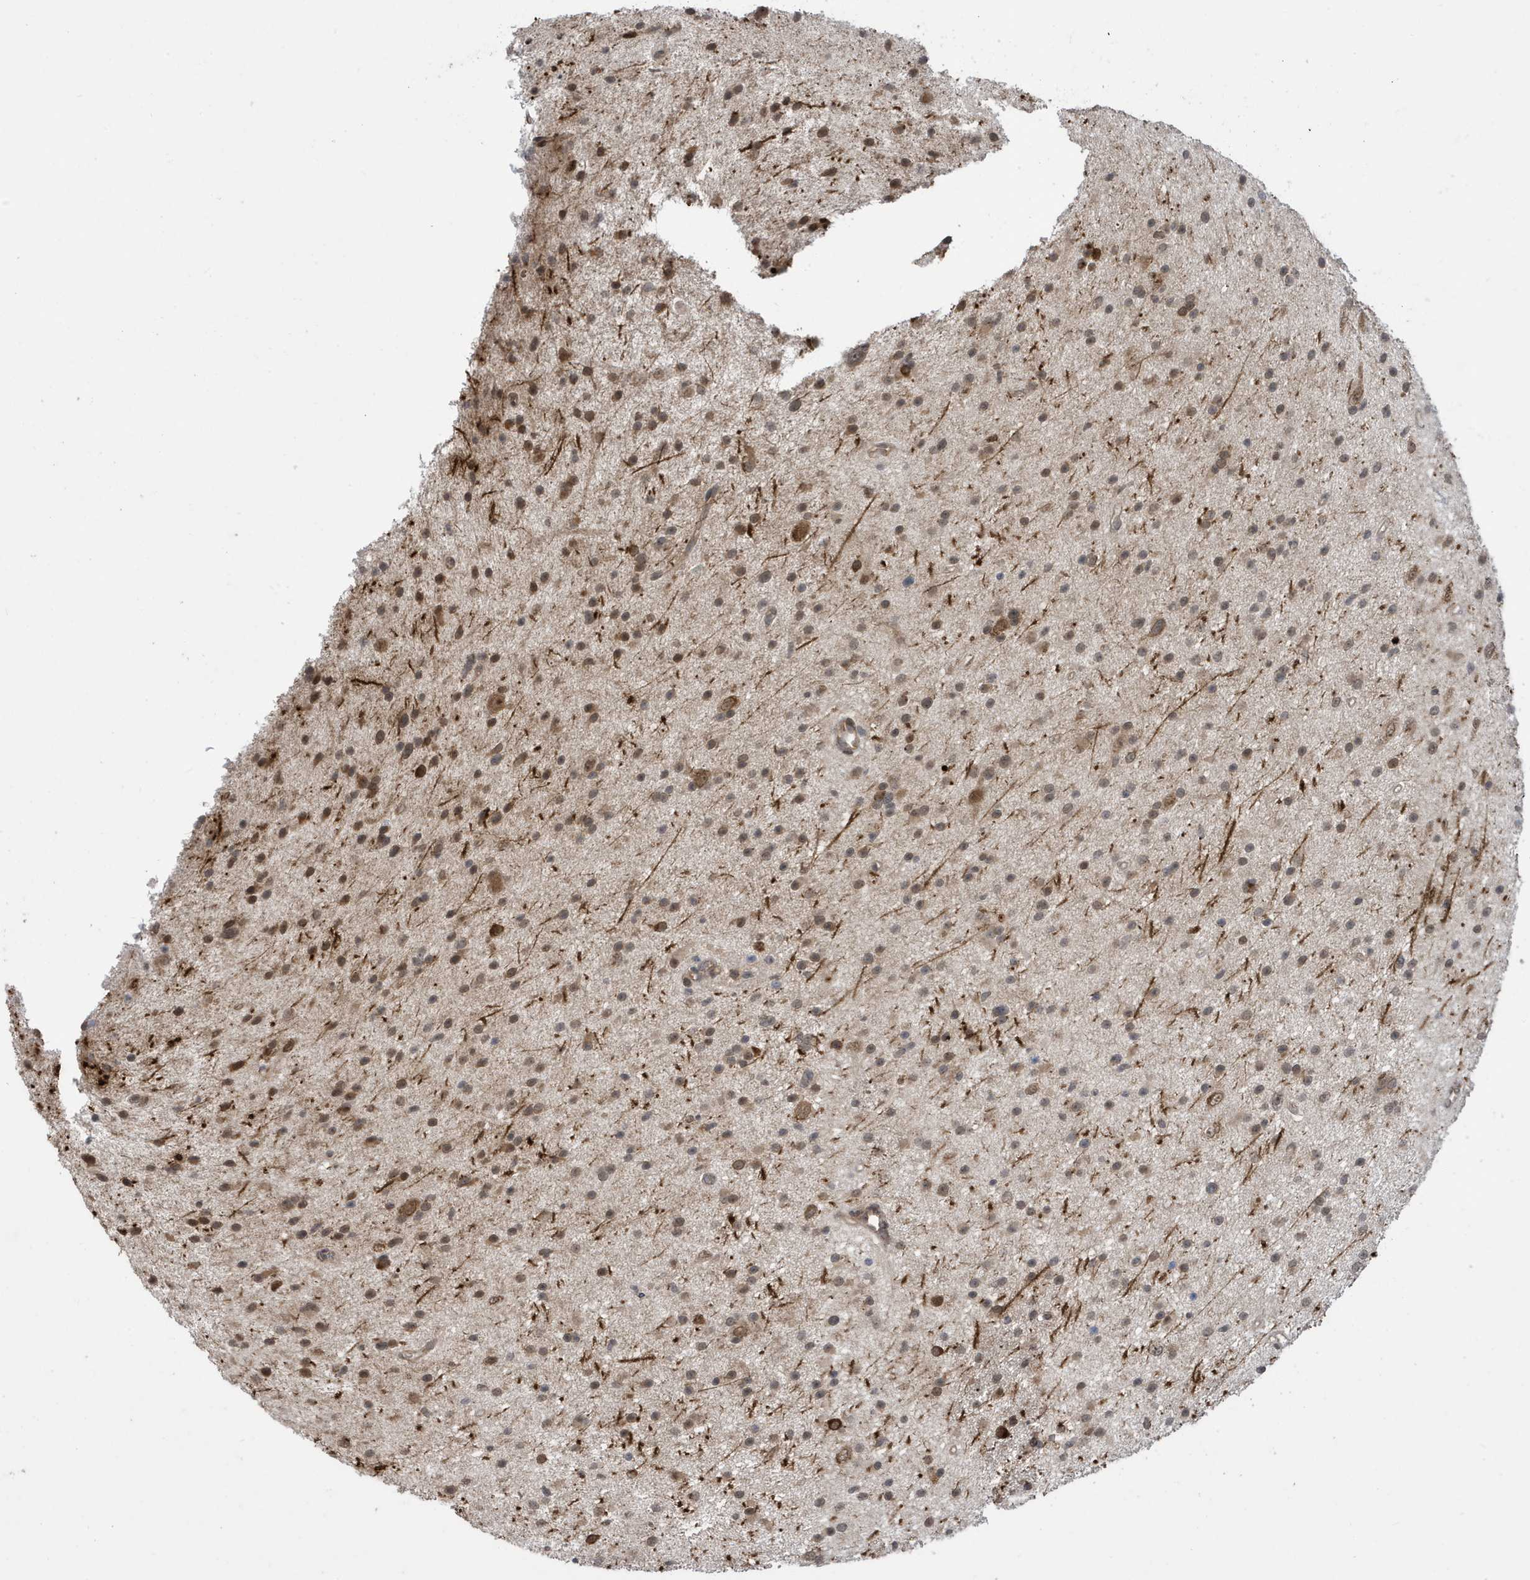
{"staining": {"intensity": "moderate", "quantity": "<25%", "location": "nuclear"}, "tissue": "glioma", "cell_type": "Tumor cells", "image_type": "cancer", "snomed": [{"axis": "morphology", "description": "Glioma, malignant, Low grade"}, {"axis": "topography", "description": "Cerebral cortex"}], "caption": "Brown immunohistochemical staining in human glioma demonstrates moderate nuclear staining in about <25% of tumor cells.", "gene": "UBQLN1", "patient": {"sex": "female", "age": 39}}